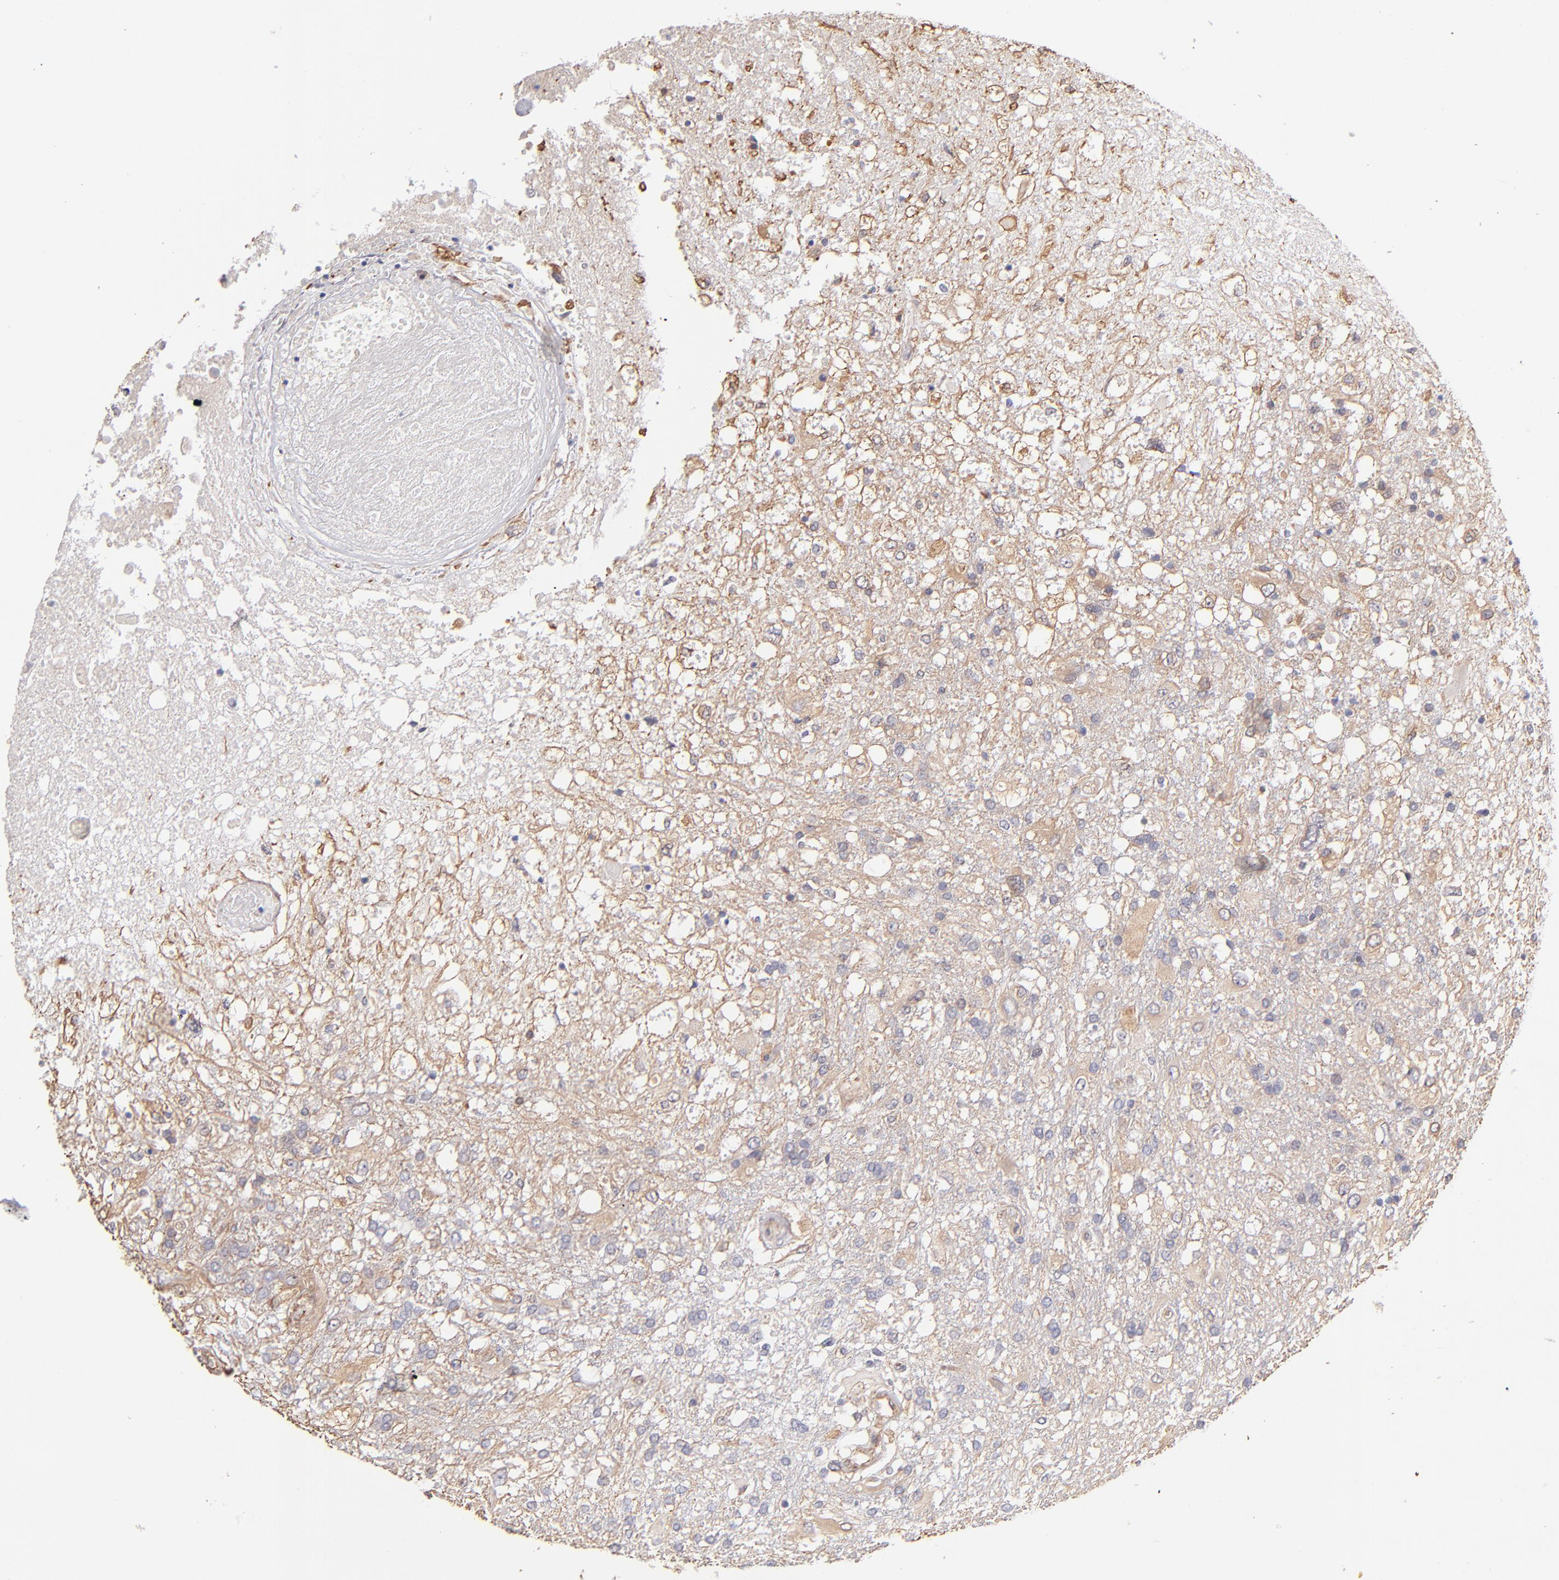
{"staining": {"intensity": "weak", "quantity": "<25%", "location": "cytoplasmic/membranous"}, "tissue": "glioma", "cell_type": "Tumor cells", "image_type": "cancer", "snomed": [{"axis": "morphology", "description": "Glioma, malignant, High grade"}, {"axis": "topography", "description": "Cerebral cortex"}], "caption": "A photomicrograph of glioma stained for a protein exhibits no brown staining in tumor cells. (Brightfield microscopy of DAB (3,3'-diaminobenzidine) immunohistochemistry at high magnification).", "gene": "ABCC1", "patient": {"sex": "male", "age": 79}}